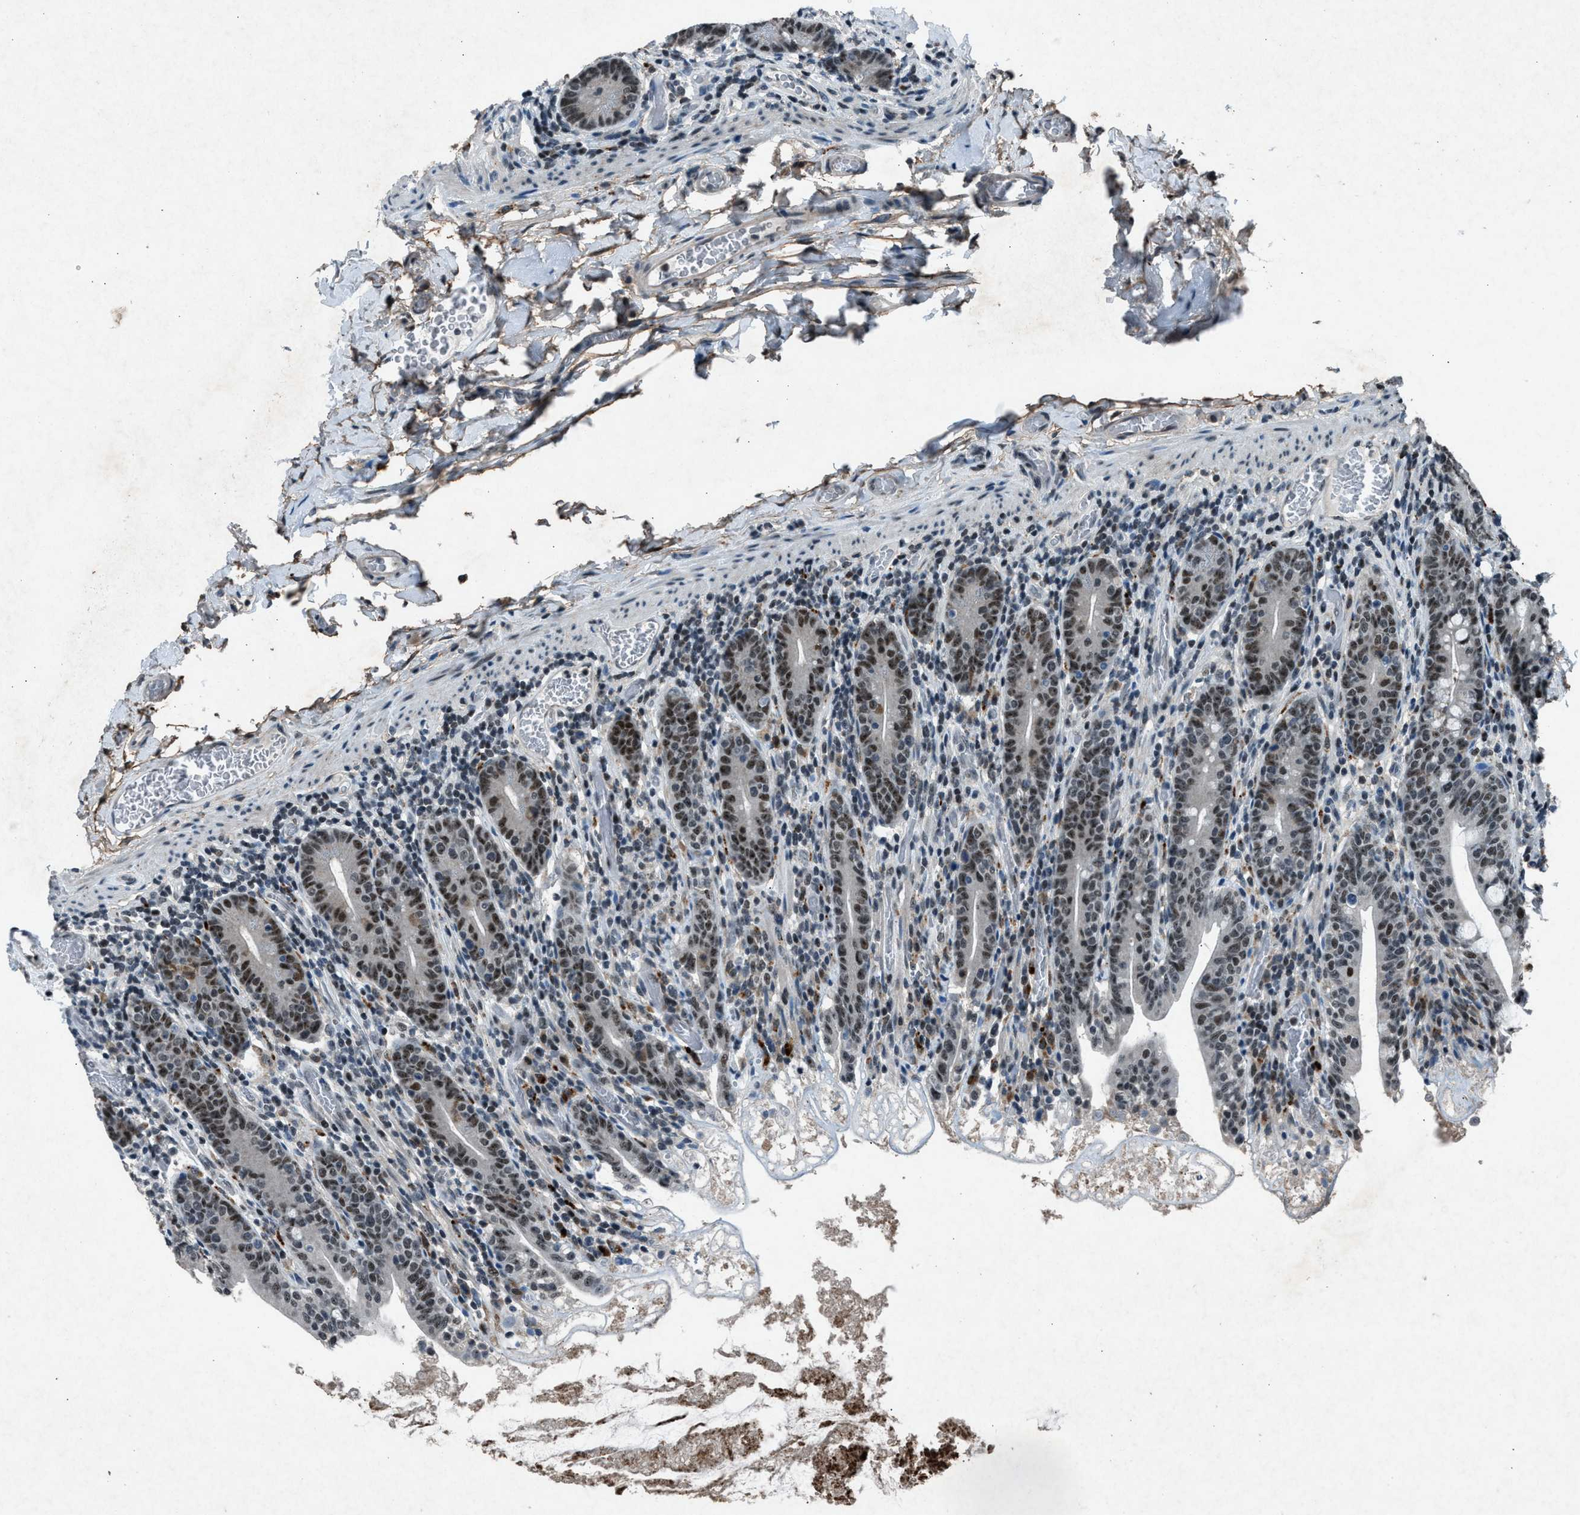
{"staining": {"intensity": "moderate", "quantity": "25%-75%", "location": "cytoplasmic/membranous,nuclear"}, "tissue": "small intestine", "cell_type": "Glandular cells", "image_type": "normal", "snomed": [{"axis": "morphology", "description": "Normal tissue, NOS"}, {"axis": "topography", "description": "Small intestine"}], "caption": "Protein expression analysis of normal small intestine demonstrates moderate cytoplasmic/membranous,nuclear positivity in about 25%-75% of glandular cells.", "gene": "ADCY1", "patient": {"sex": "female", "age": 56}}